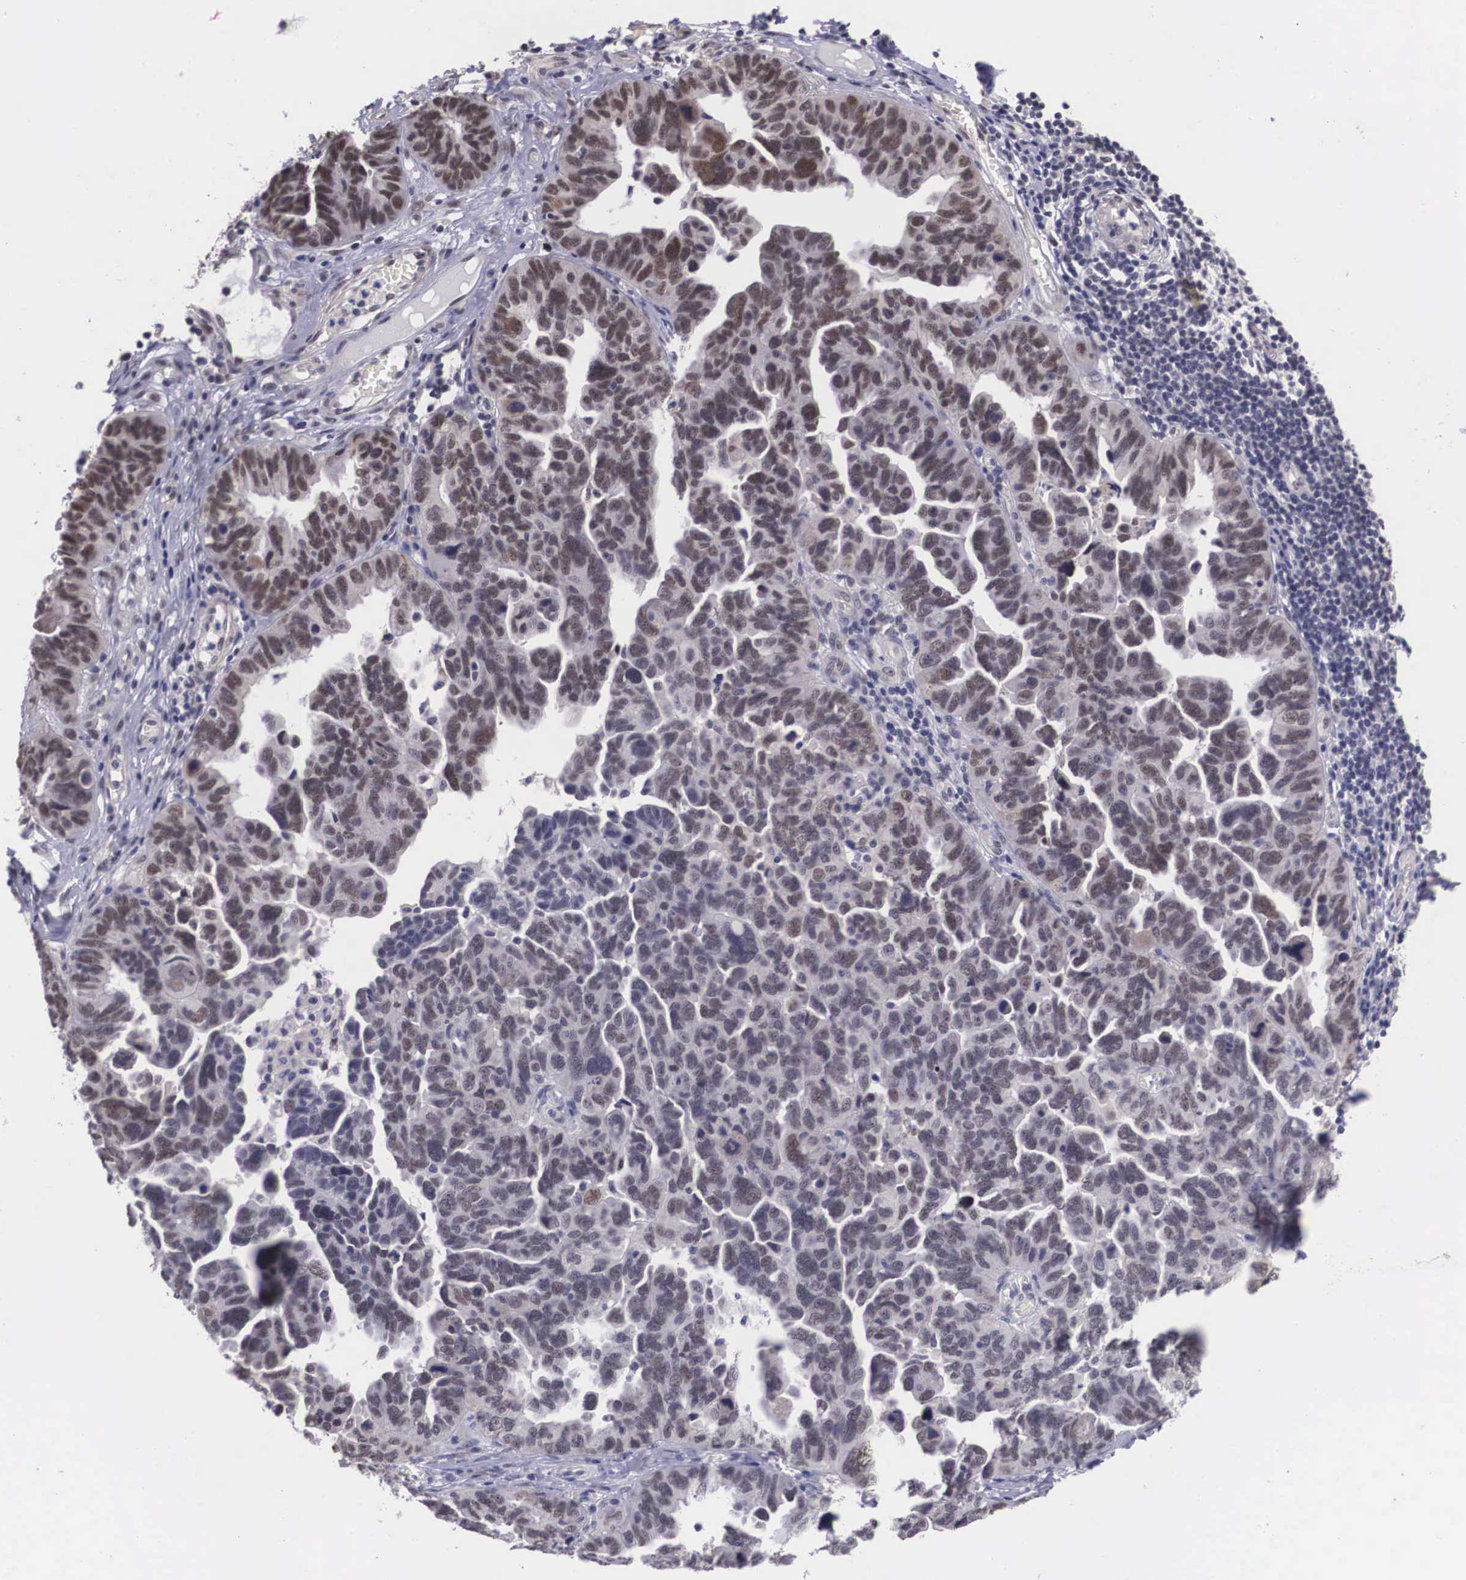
{"staining": {"intensity": "weak", "quantity": ">75%", "location": "nuclear"}, "tissue": "ovarian cancer", "cell_type": "Tumor cells", "image_type": "cancer", "snomed": [{"axis": "morphology", "description": "Cystadenocarcinoma, serous, NOS"}, {"axis": "topography", "description": "Ovary"}], "caption": "DAB (3,3'-diaminobenzidine) immunohistochemical staining of ovarian cancer reveals weak nuclear protein expression in approximately >75% of tumor cells.", "gene": "ZNF275", "patient": {"sex": "female", "age": 64}}